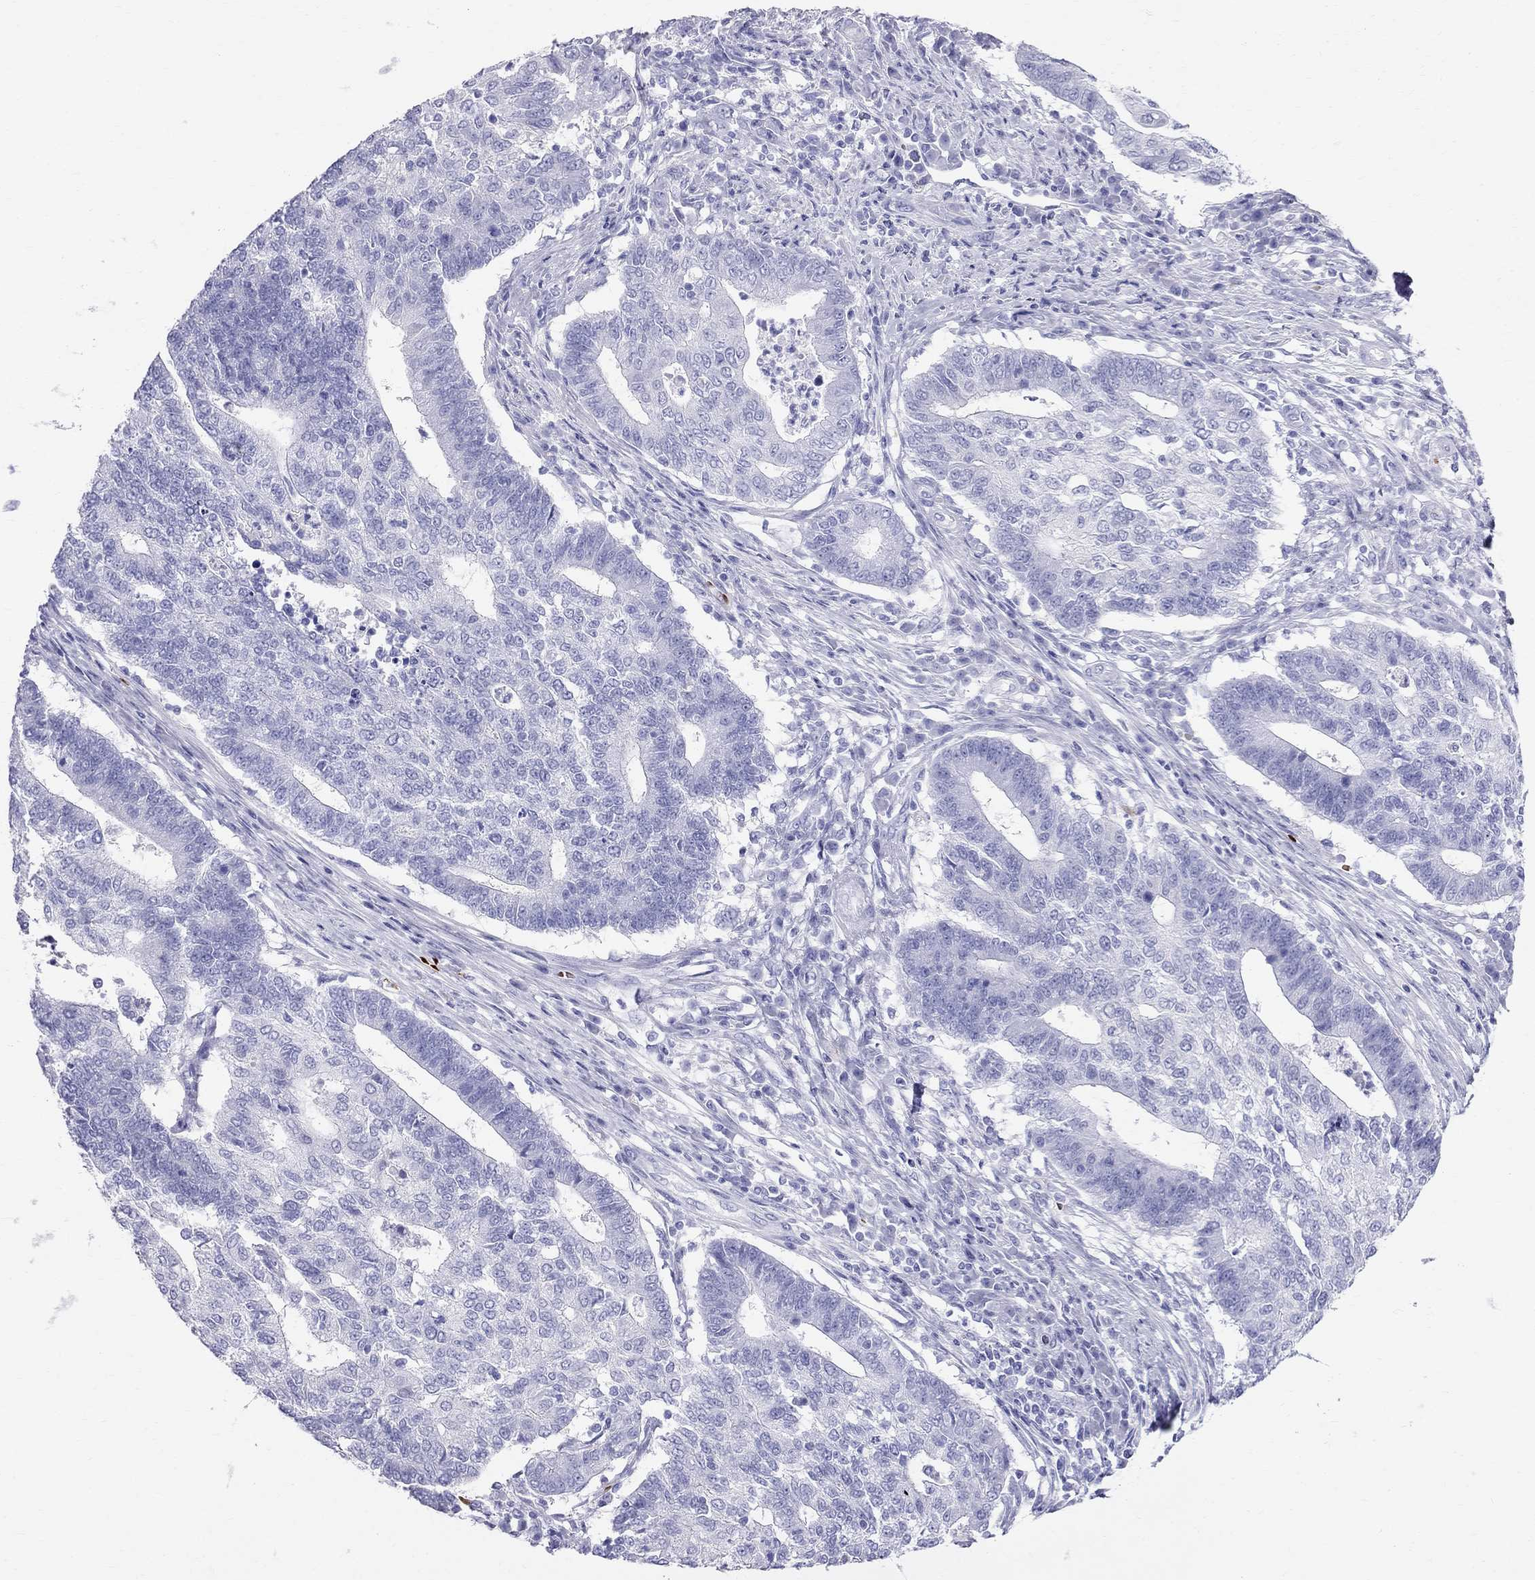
{"staining": {"intensity": "negative", "quantity": "none", "location": "none"}, "tissue": "endometrial cancer", "cell_type": "Tumor cells", "image_type": "cancer", "snomed": [{"axis": "morphology", "description": "Adenocarcinoma, NOS"}, {"axis": "topography", "description": "Uterus"}, {"axis": "topography", "description": "Endometrium"}], "caption": "This histopathology image is of endometrial adenocarcinoma stained with immunohistochemistry (IHC) to label a protein in brown with the nuclei are counter-stained blue. There is no expression in tumor cells.", "gene": "DNAAF6", "patient": {"sex": "female", "age": 54}}